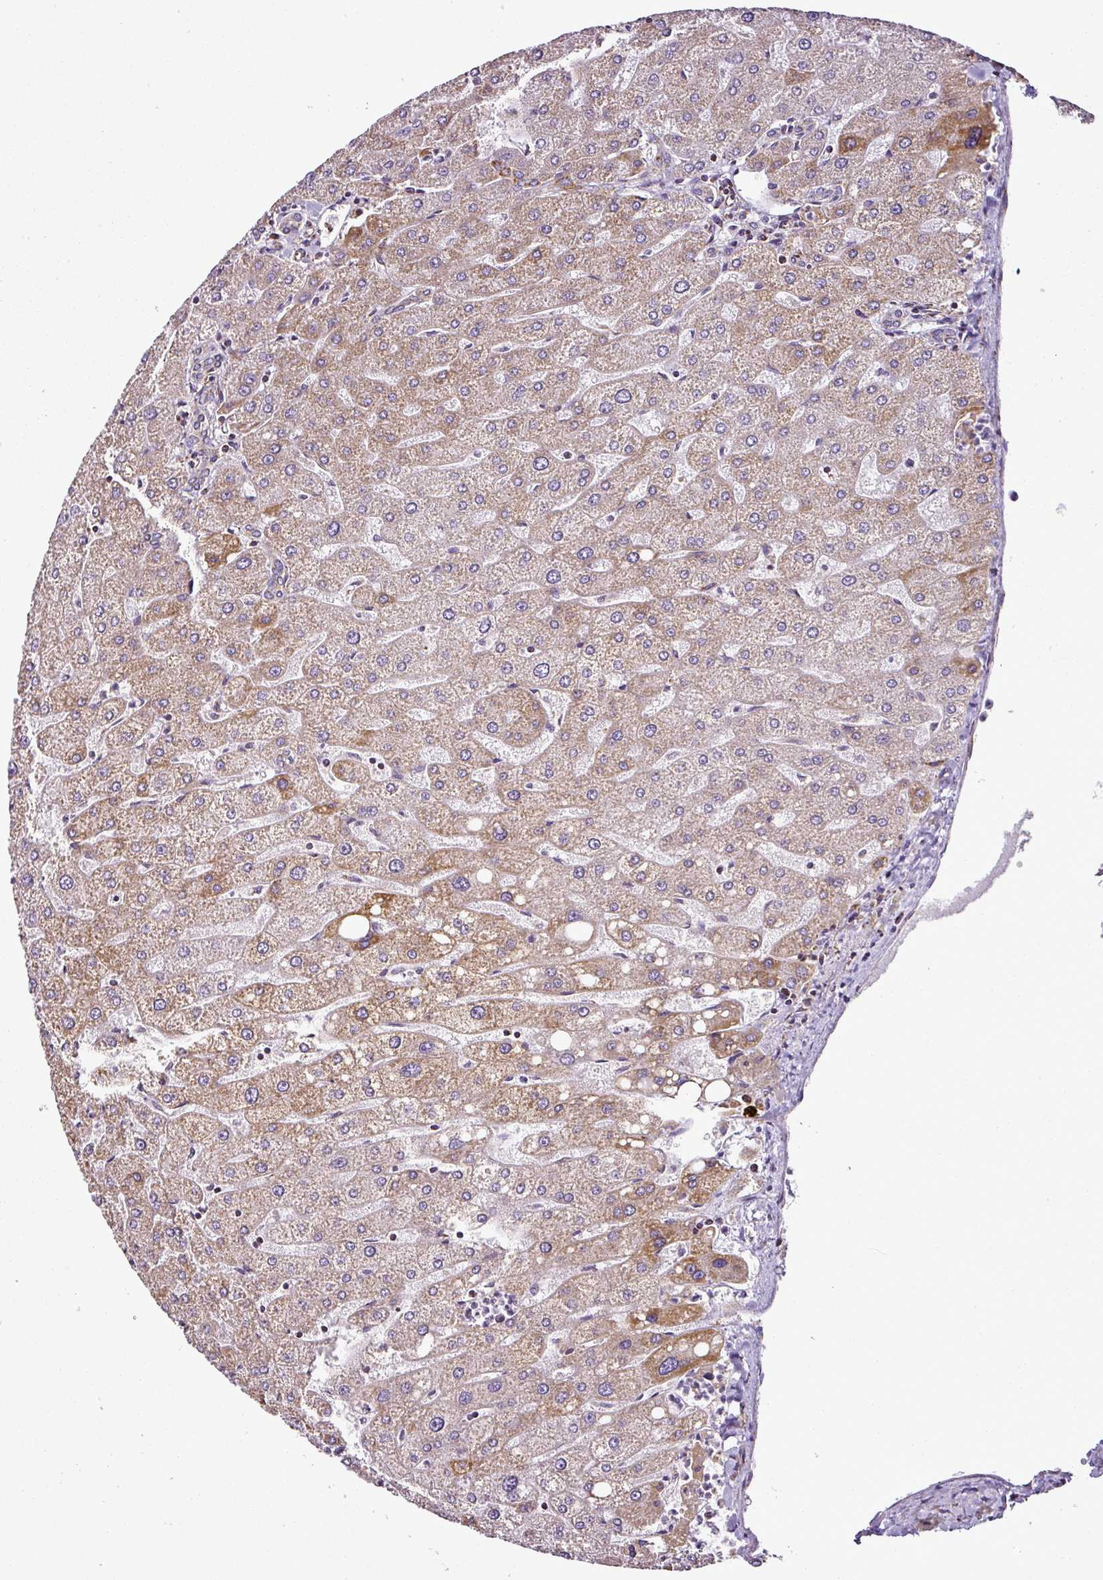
{"staining": {"intensity": "negative", "quantity": "none", "location": "none"}, "tissue": "liver", "cell_type": "Cholangiocytes", "image_type": "normal", "snomed": [{"axis": "morphology", "description": "Normal tissue, NOS"}, {"axis": "topography", "description": "Liver"}], "caption": "IHC micrograph of normal liver: liver stained with DAB (3,3'-diaminobenzidine) displays no significant protein expression in cholangiocytes.", "gene": "DPAGT1", "patient": {"sex": "male", "age": 67}}